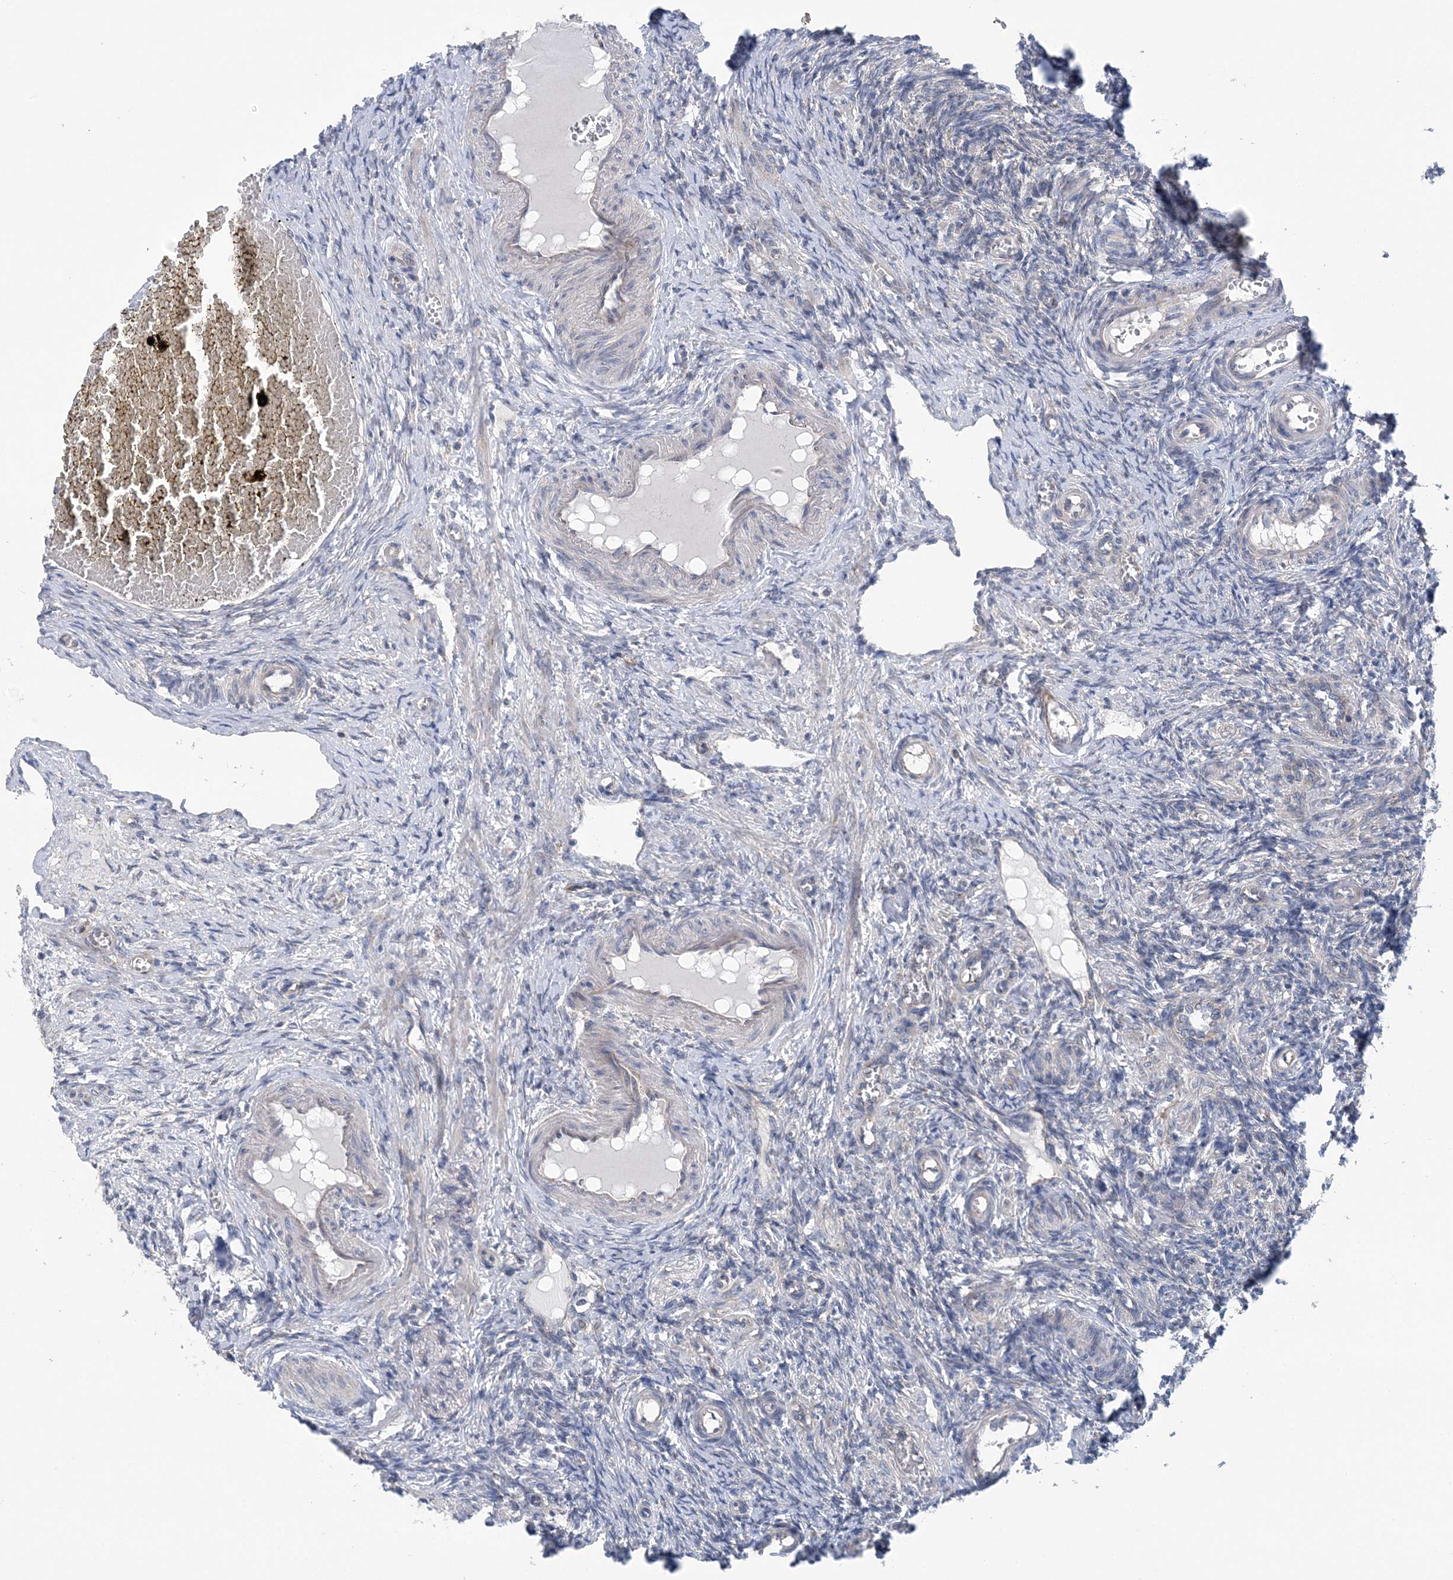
{"staining": {"intensity": "negative", "quantity": "none", "location": "none"}, "tissue": "ovary", "cell_type": "Ovarian stroma cells", "image_type": "normal", "snomed": [{"axis": "morphology", "description": "Normal tissue, NOS"}, {"axis": "topography", "description": "Ovary"}], "caption": "High power microscopy image of an immunohistochemistry histopathology image of unremarkable ovary, revealing no significant positivity in ovarian stroma cells. The staining is performed using DAB brown chromogen with nuclei counter-stained in using hematoxylin.", "gene": "COPE", "patient": {"sex": "female", "age": 27}}